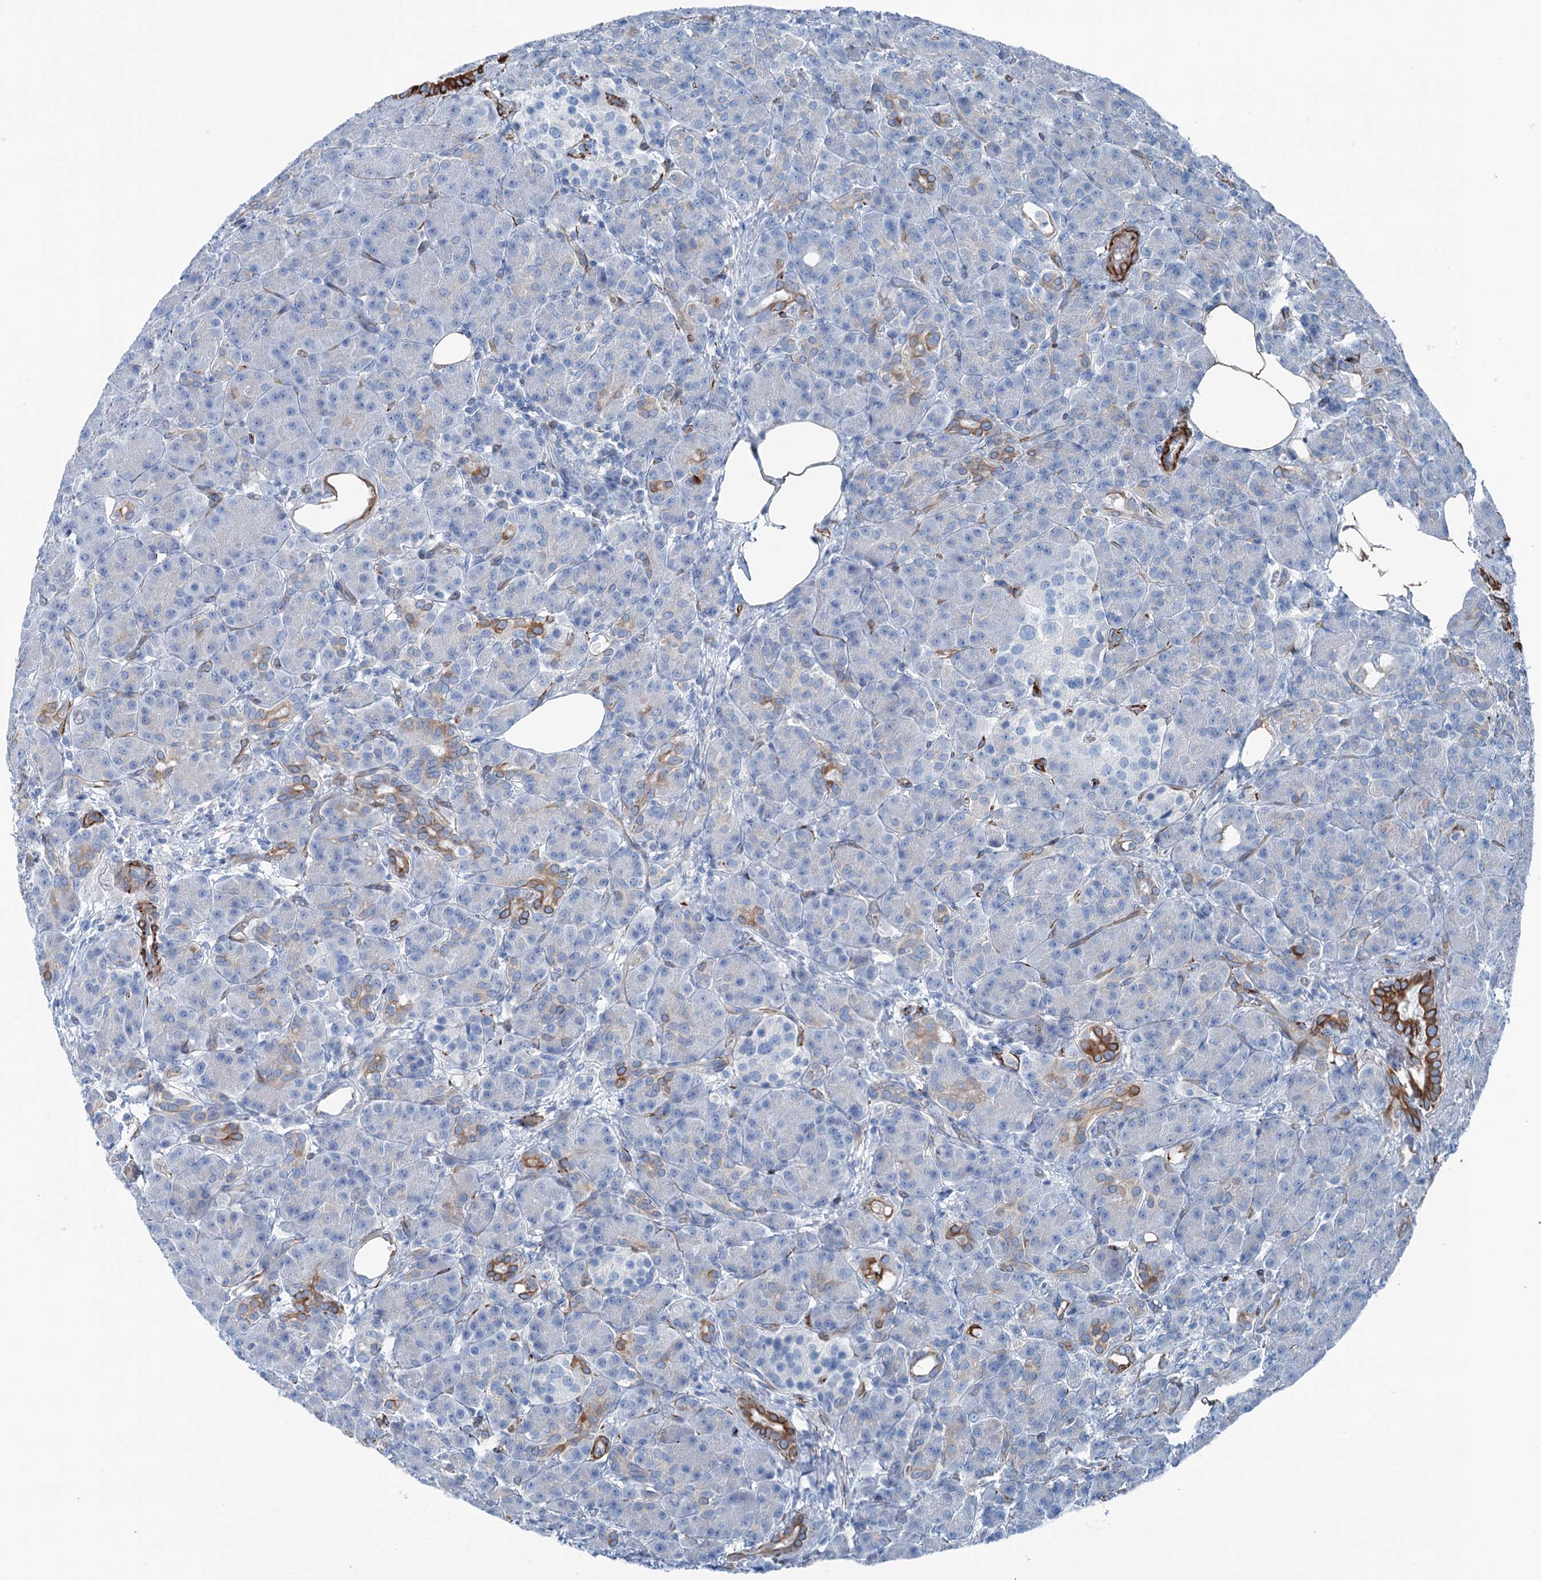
{"staining": {"intensity": "moderate", "quantity": "<25%", "location": "cytoplasmic/membranous"}, "tissue": "pancreas", "cell_type": "Exocrine glandular cells", "image_type": "normal", "snomed": [{"axis": "morphology", "description": "Normal tissue, NOS"}, {"axis": "topography", "description": "Pancreas"}], "caption": "This photomicrograph reveals immunohistochemistry staining of unremarkable pancreas, with low moderate cytoplasmic/membranous positivity in about <25% of exocrine glandular cells.", "gene": "CALCOCO1", "patient": {"sex": "male", "age": 63}}